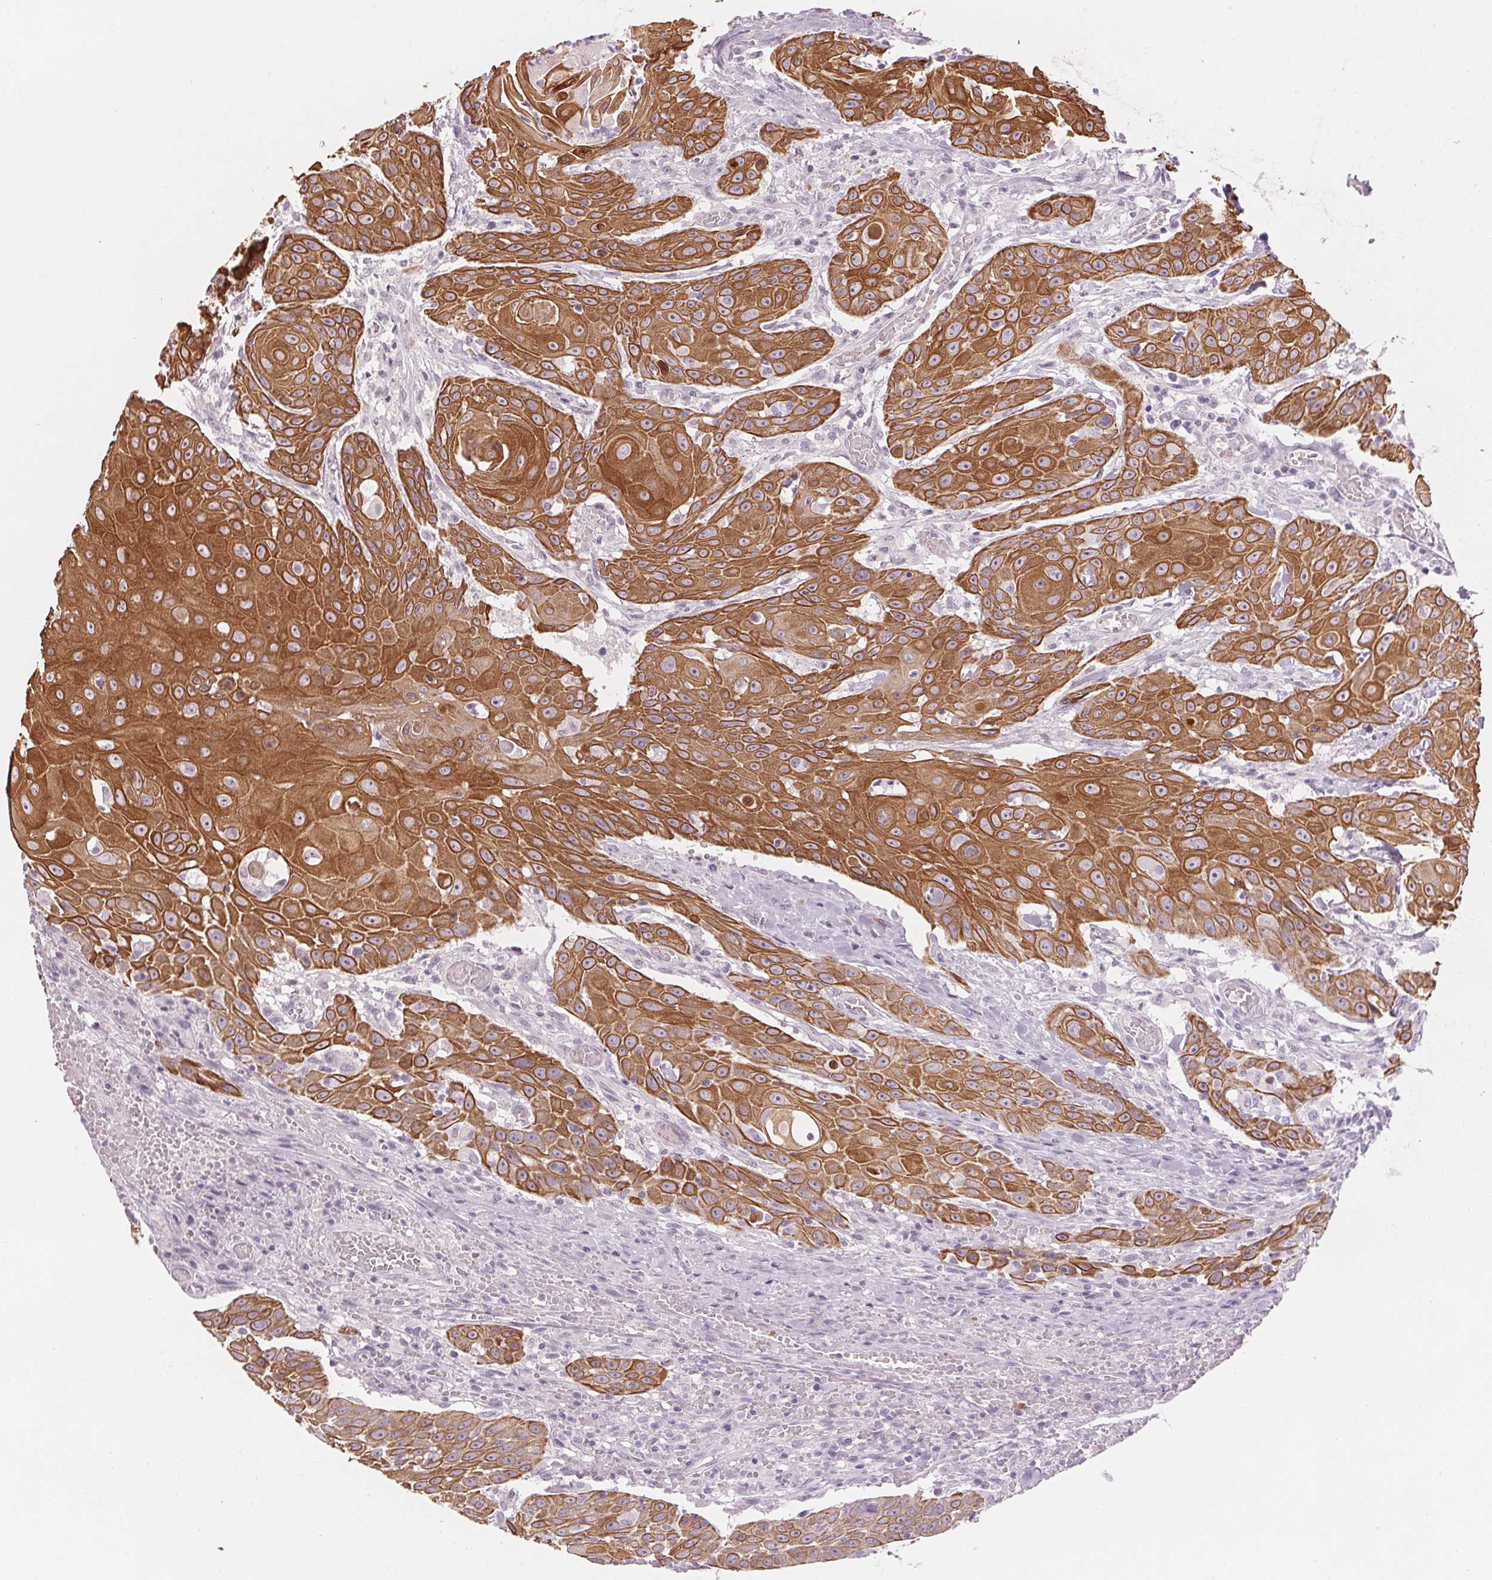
{"staining": {"intensity": "moderate", "quantity": ">75%", "location": "cytoplasmic/membranous"}, "tissue": "head and neck cancer", "cell_type": "Tumor cells", "image_type": "cancer", "snomed": [{"axis": "morphology", "description": "Normal tissue, NOS"}, {"axis": "morphology", "description": "Squamous cell carcinoma, NOS"}, {"axis": "topography", "description": "Oral tissue"}, {"axis": "topography", "description": "Head-Neck"}], "caption": "Head and neck squamous cell carcinoma stained with a brown dye shows moderate cytoplasmic/membranous positive staining in approximately >75% of tumor cells.", "gene": "SCTR", "patient": {"sex": "female", "age": 55}}